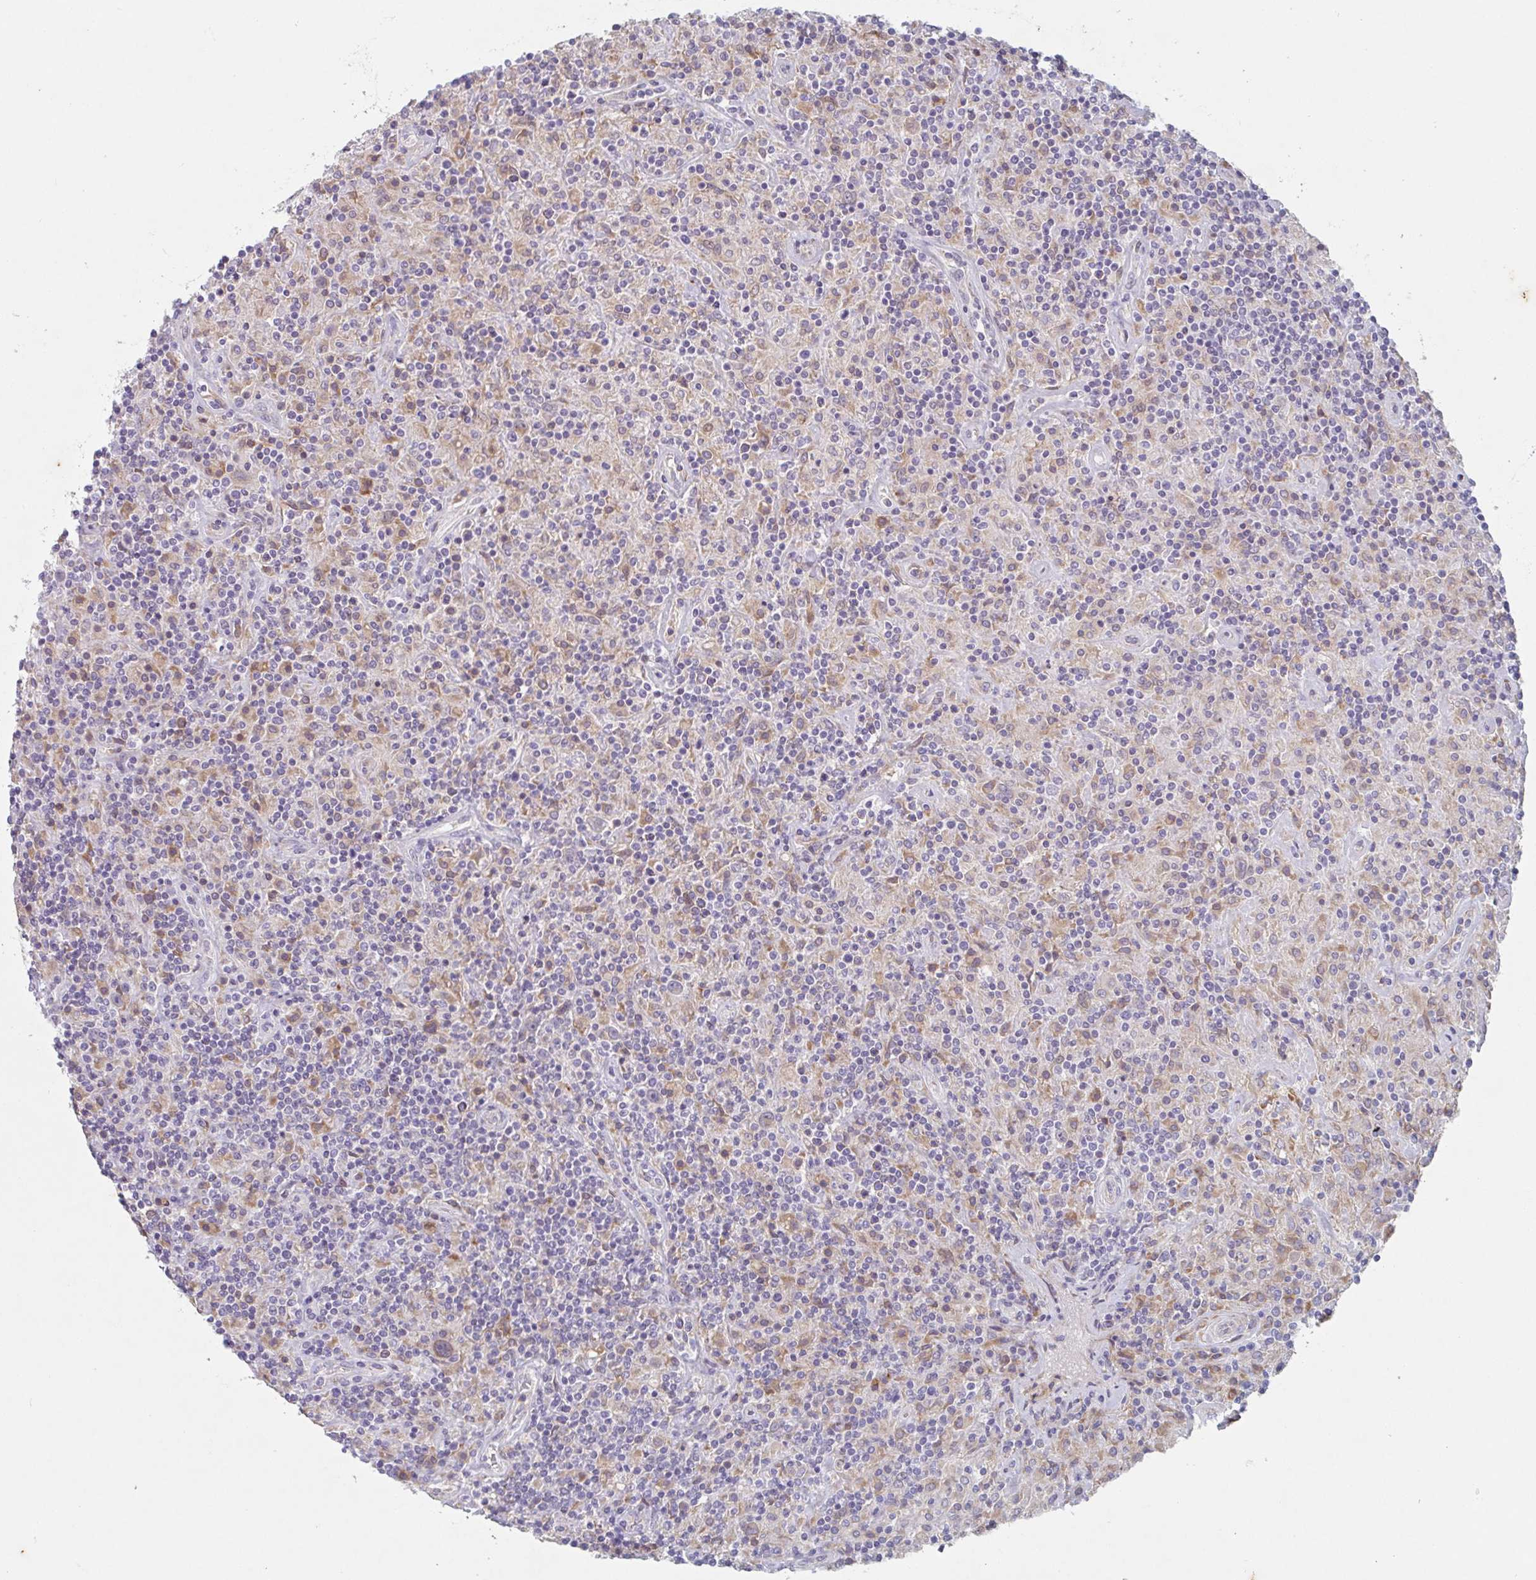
{"staining": {"intensity": "weak", "quantity": ">75%", "location": "cytoplasmic/membranous"}, "tissue": "lymphoma", "cell_type": "Tumor cells", "image_type": "cancer", "snomed": [{"axis": "morphology", "description": "Hodgkin's disease, NOS"}, {"axis": "topography", "description": "Lymph node"}], "caption": "IHC (DAB (3,3'-diaminobenzidine)) staining of Hodgkin's disease reveals weak cytoplasmic/membranous protein expression in about >75% of tumor cells.", "gene": "MANBA", "patient": {"sex": "male", "age": 70}}